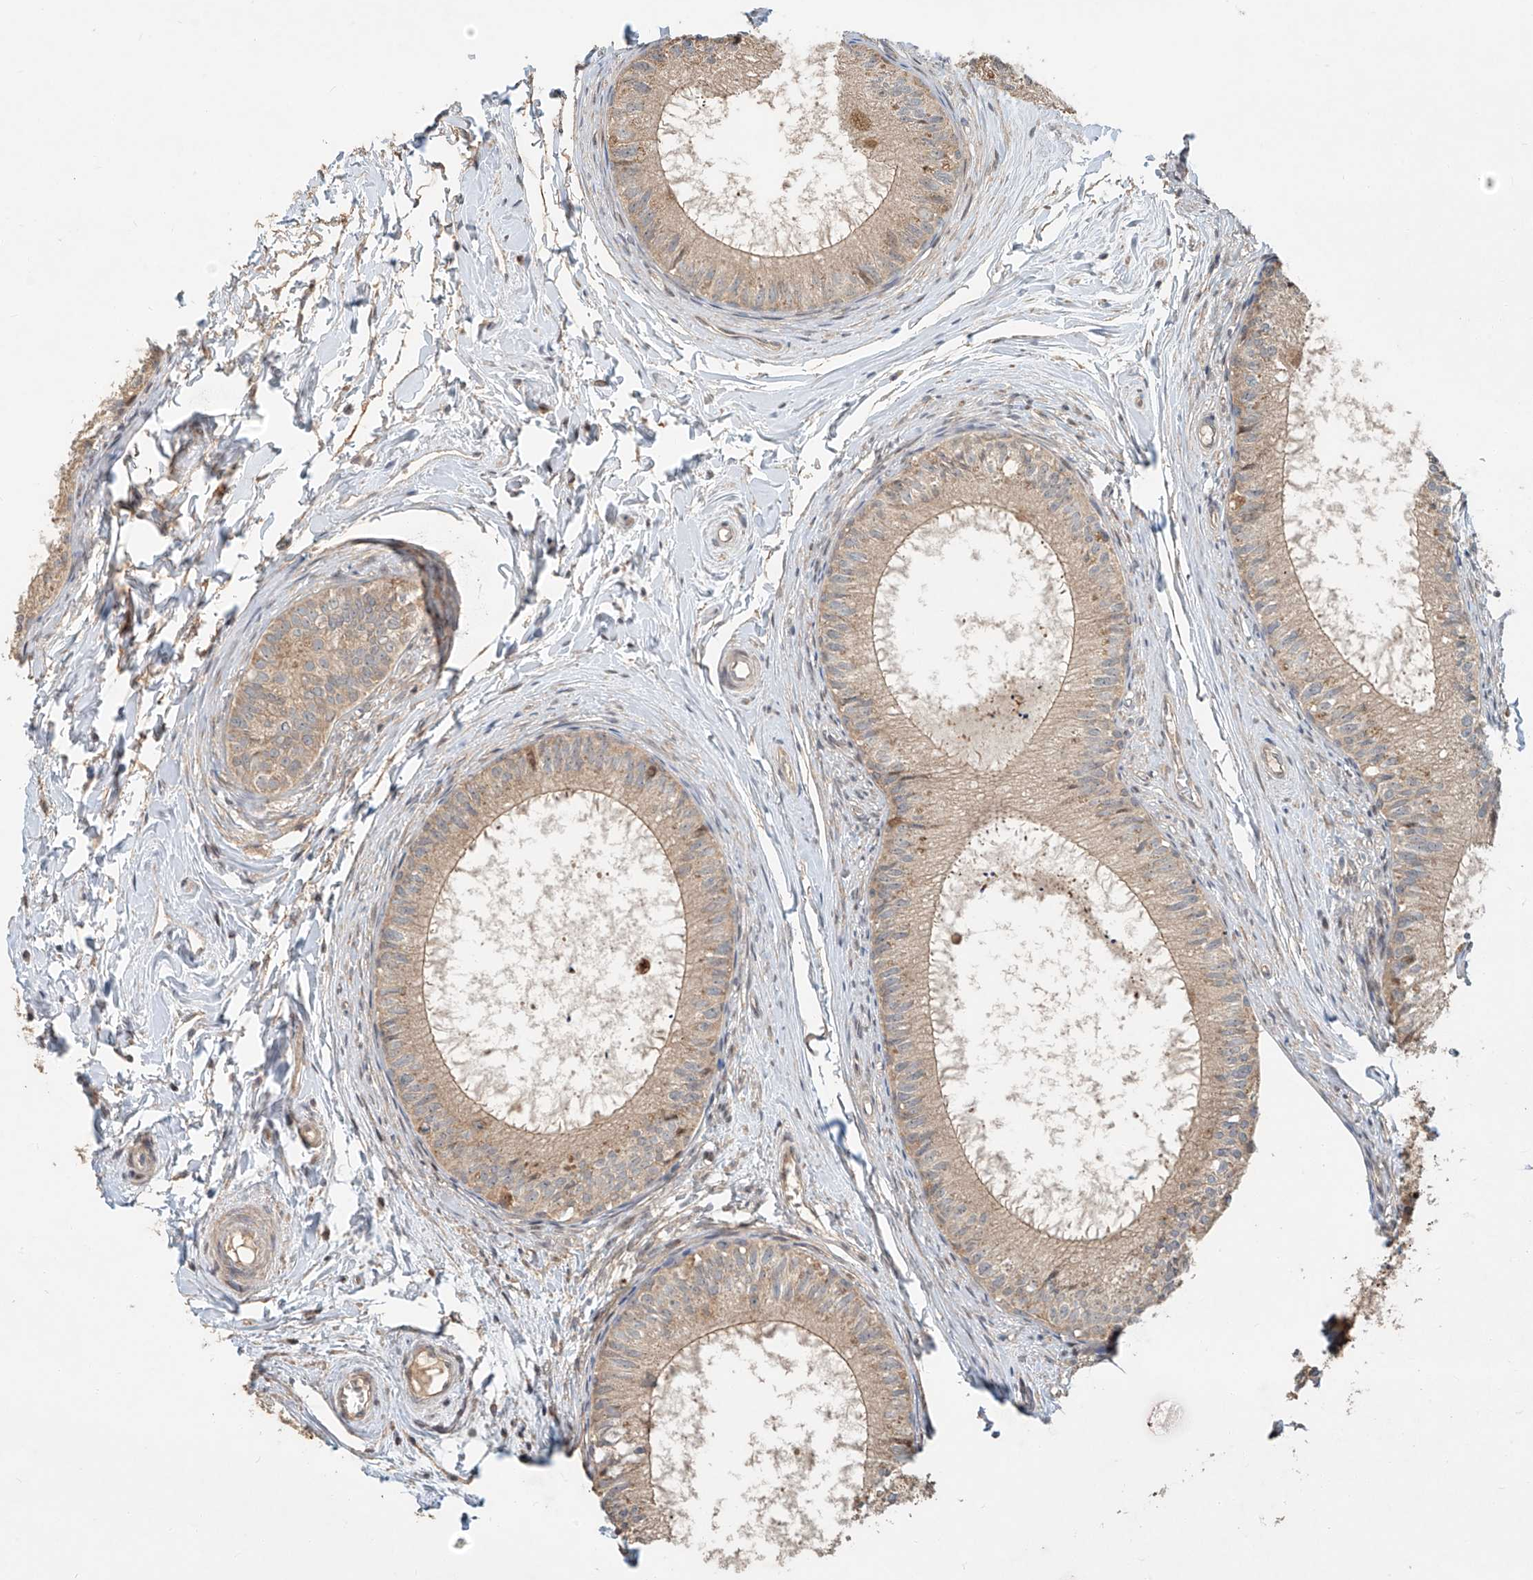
{"staining": {"intensity": "weak", "quantity": ">75%", "location": "cytoplasmic/membranous"}, "tissue": "epididymis", "cell_type": "Glandular cells", "image_type": "normal", "snomed": [{"axis": "morphology", "description": "Normal tissue, NOS"}, {"axis": "topography", "description": "Epididymis"}], "caption": "IHC of unremarkable epididymis displays low levels of weak cytoplasmic/membranous expression in about >75% of glandular cells. (Brightfield microscopy of DAB IHC at high magnification).", "gene": "TMEM61", "patient": {"sex": "male", "age": 34}}